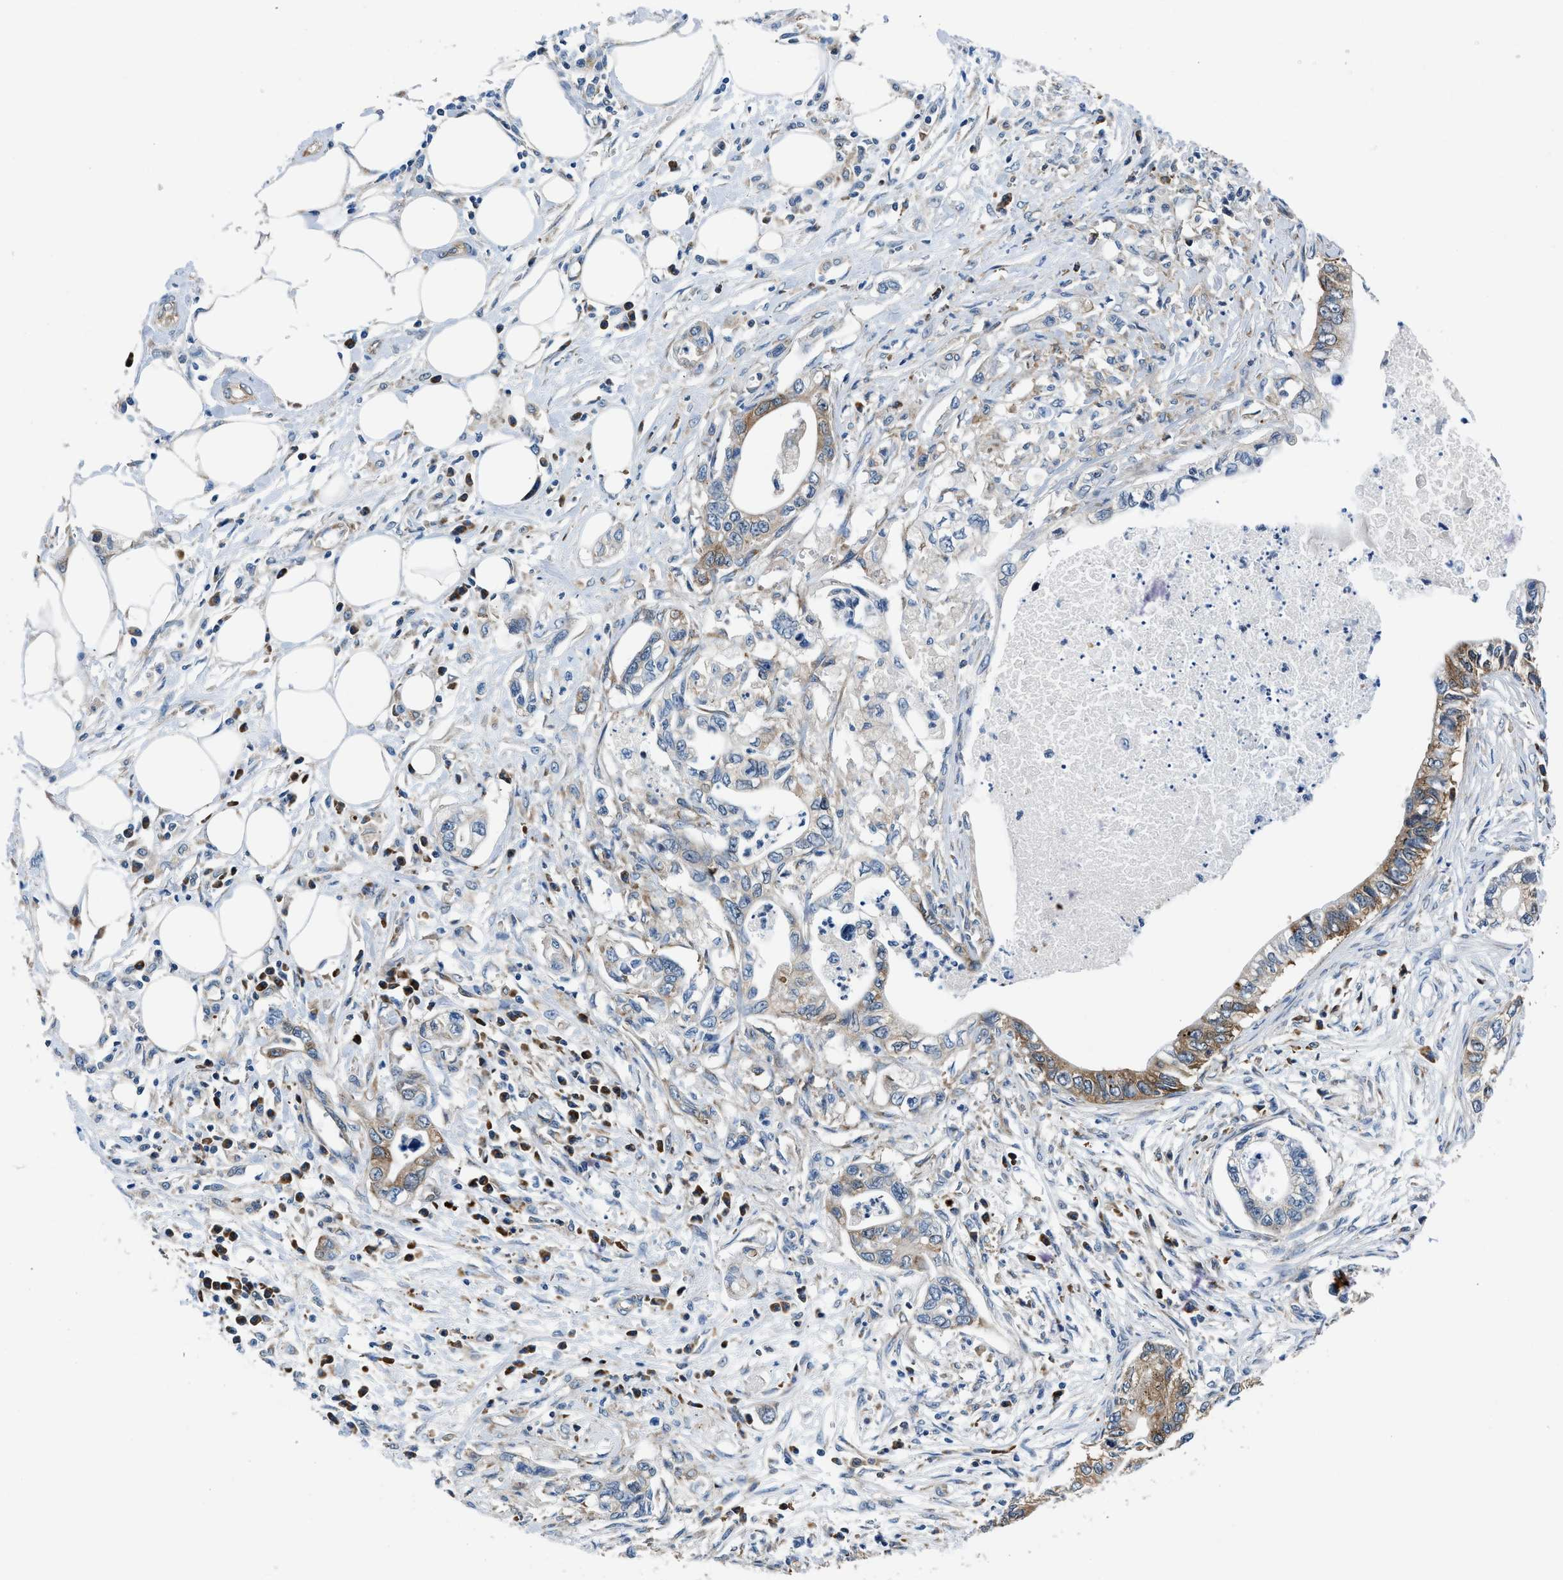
{"staining": {"intensity": "moderate", "quantity": "<25%", "location": "cytoplasmic/membranous"}, "tissue": "pancreatic cancer", "cell_type": "Tumor cells", "image_type": "cancer", "snomed": [{"axis": "morphology", "description": "Adenocarcinoma, NOS"}, {"axis": "topography", "description": "Pancreas"}], "caption": "Brown immunohistochemical staining in pancreatic adenocarcinoma reveals moderate cytoplasmic/membranous expression in approximately <25% of tumor cells. The staining is performed using DAB (3,3'-diaminobenzidine) brown chromogen to label protein expression. The nuclei are counter-stained blue using hematoxylin.", "gene": "PA2G4", "patient": {"sex": "male", "age": 56}}